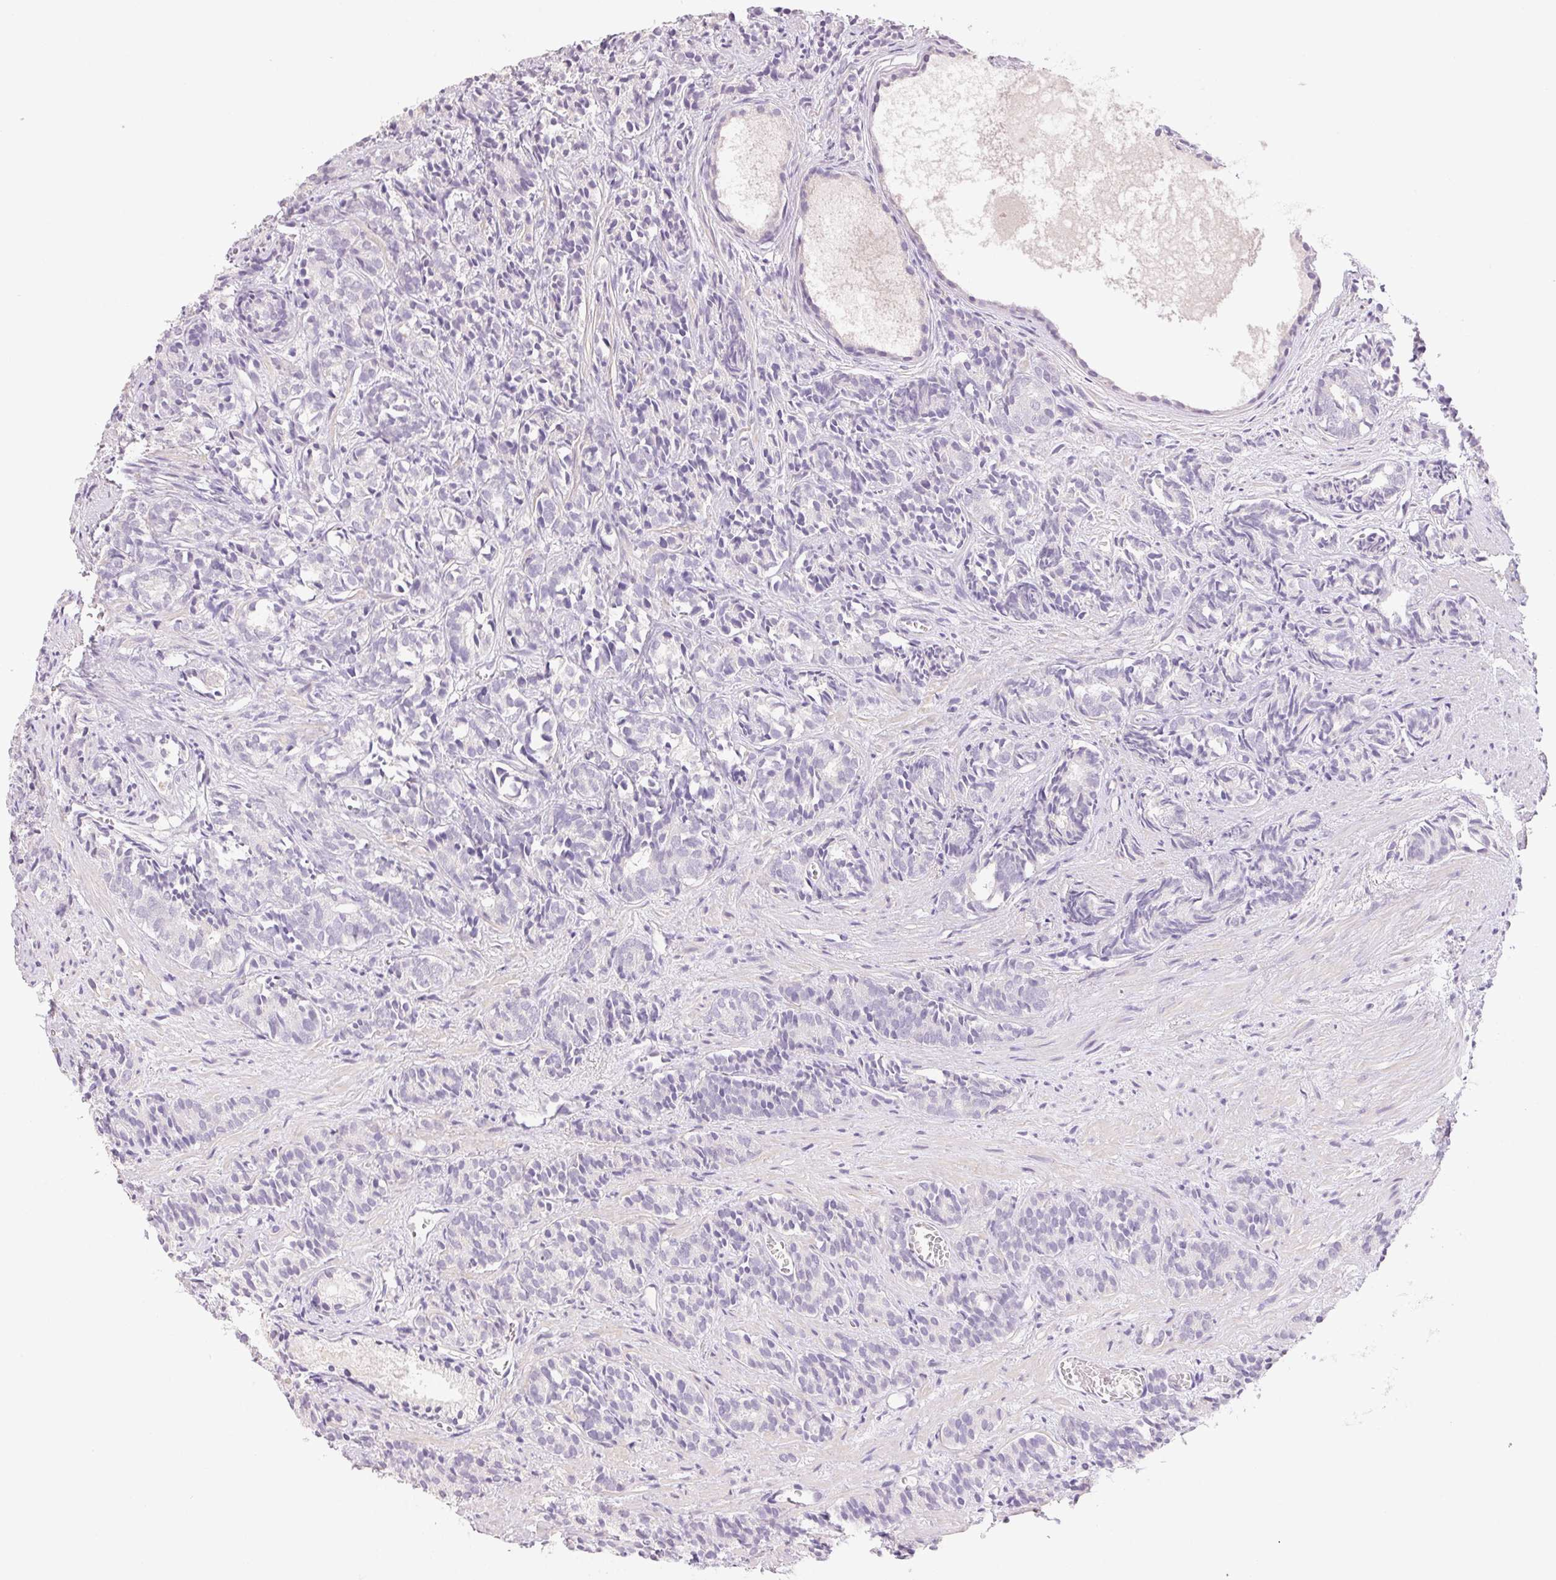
{"staining": {"intensity": "moderate", "quantity": "<25%", "location": "cytoplasmic/membranous"}, "tissue": "prostate cancer", "cell_type": "Tumor cells", "image_type": "cancer", "snomed": [{"axis": "morphology", "description": "Adenocarcinoma, High grade"}, {"axis": "topography", "description": "Prostate"}], "caption": "The image exhibits a brown stain indicating the presence of a protein in the cytoplasmic/membranous of tumor cells in prostate cancer (high-grade adenocarcinoma).", "gene": "BPIFB2", "patient": {"sex": "male", "age": 84}}